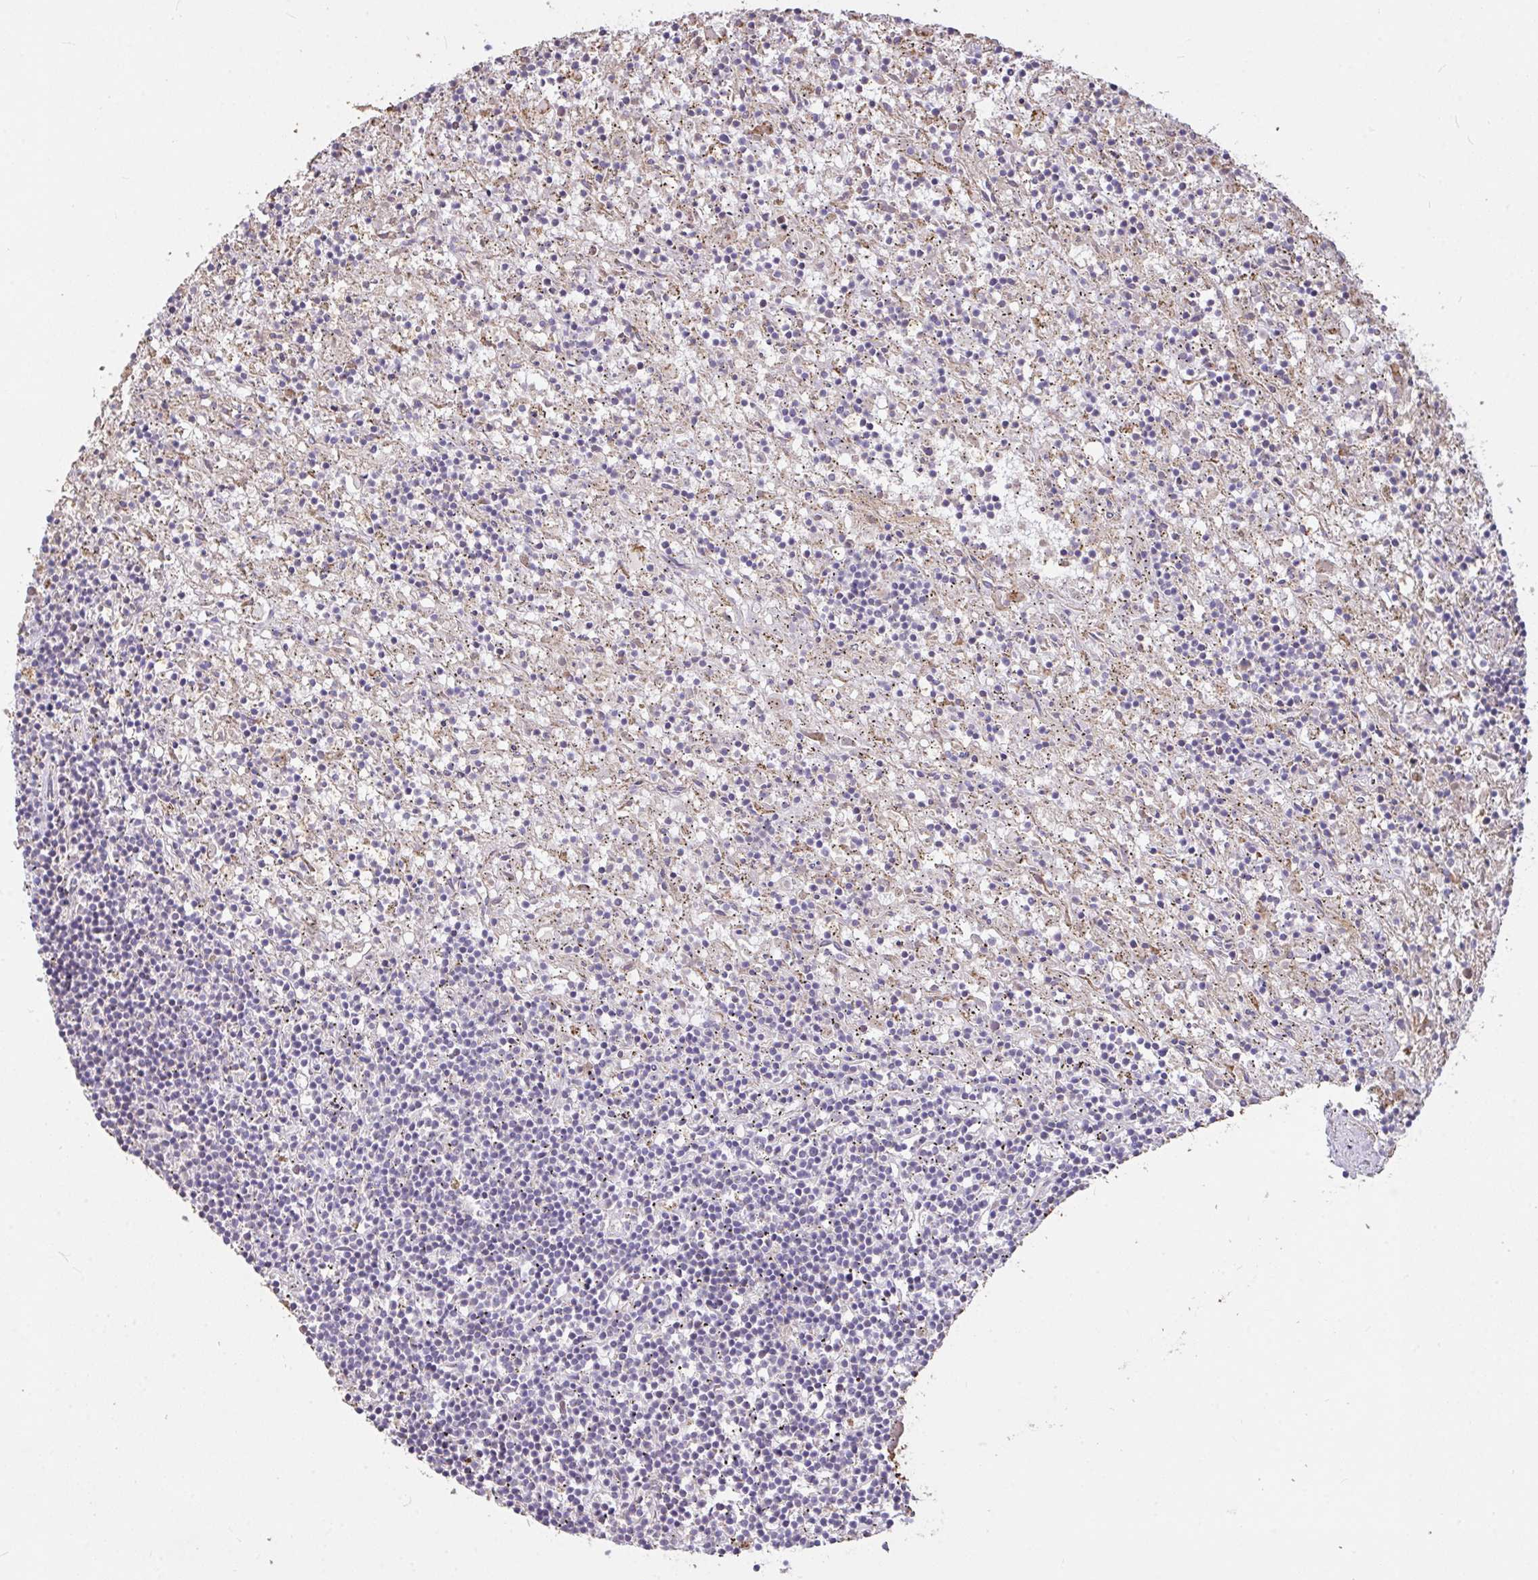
{"staining": {"intensity": "negative", "quantity": "none", "location": "none"}, "tissue": "lymphoma", "cell_type": "Tumor cells", "image_type": "cancer", "snomed": [{"axis": "morphology", "description": "Malignant lymphoma, non-Hodgkin's type, Low grade"}, {"axis": "topography", "description": "Spleen"}], "caption": "IHC of human malignant lymphoma, non-Hodgkin's type (low-grade) reveals no expression in tumor cells. (DAB (3,3'-diaminobenzidine) IHC with hematoxylin counter stain).", "gene": "FCER1A", "patient": {"sex": "male", "age": 76}}